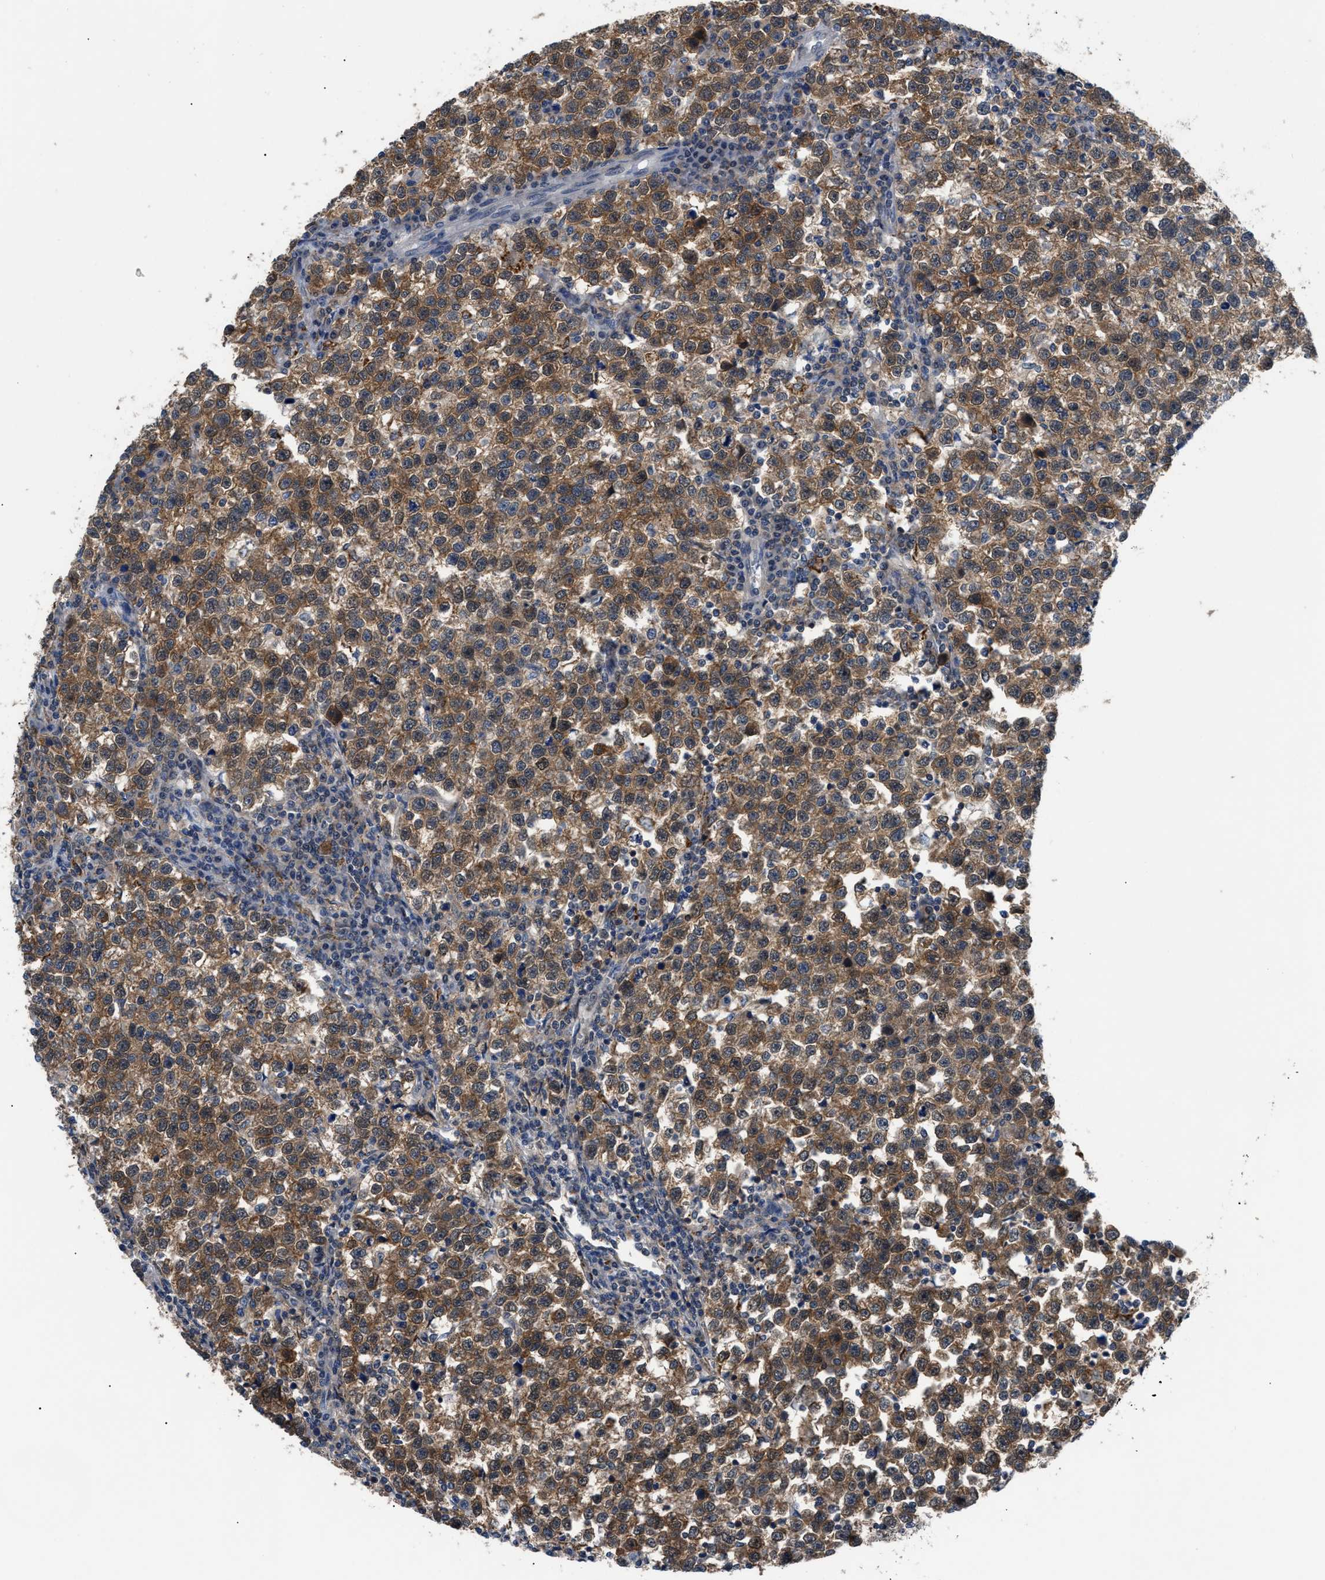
{"staining": {"intensity": "moderate", "quantity": ">75%", "location": "cytoplasmic/membranous"}, "tissue": "testis cancer", "cell_type": "Tumor cells", "image_type": "cancer", "snomed": [{"axis": "morphology", "description": "Normal tissue, NOS"}, {"axis": "morphology", "description": "Seminoma, NOS"}, {"axis": "topography", "description": "Testis"}], "caption": "A high-resolution image shows immunohistochemistry (IHC) staining of testis seminoma, which displays moderate cytoplasmic/membranous staining in about >75% of tumor cells.", "gene": "TMEM45B", "patient": {"sex": "male", "age": 43}}